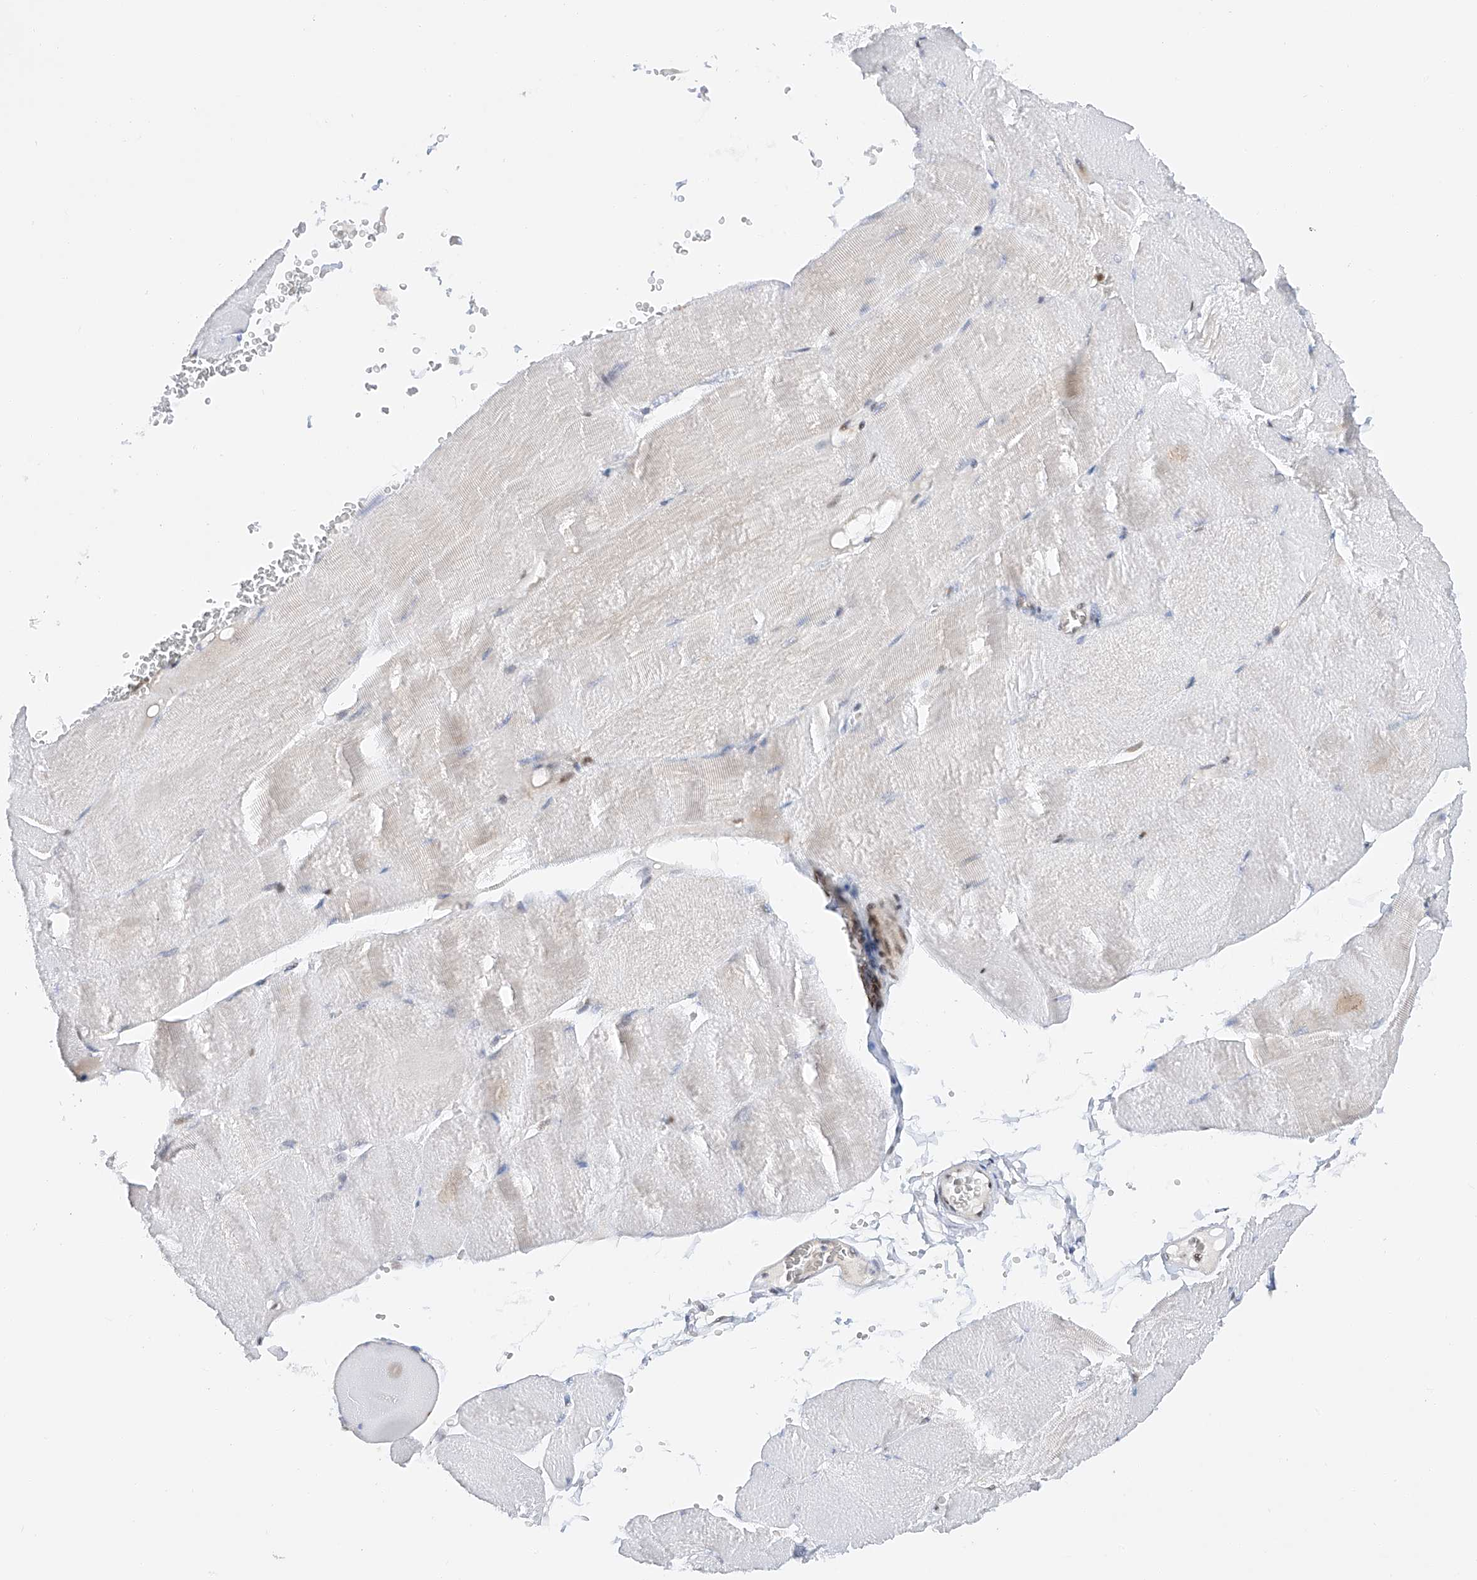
{"staining": {"intensity": "weak", "quantity": "<25%", "location": "cytoplasmic/membranous"}, "tissue": "skeletal muscle", "cell_type": "Myocytes", "image_type": "normal", "snomed": [{"axis": "morphology", "description": "Normal tissue, NOS"}, {"axis": "morphology", "description": "Basal cell carcinoma"}, {"axis": "topography", "description": "Skeletal muscle"}], "caption": "This is an immunohistochemistry micrograph of normal skeletal muscle. There is no staining in myocytes.", "gene": "POGK", "patient": {"sex": "female", "age": 64}}